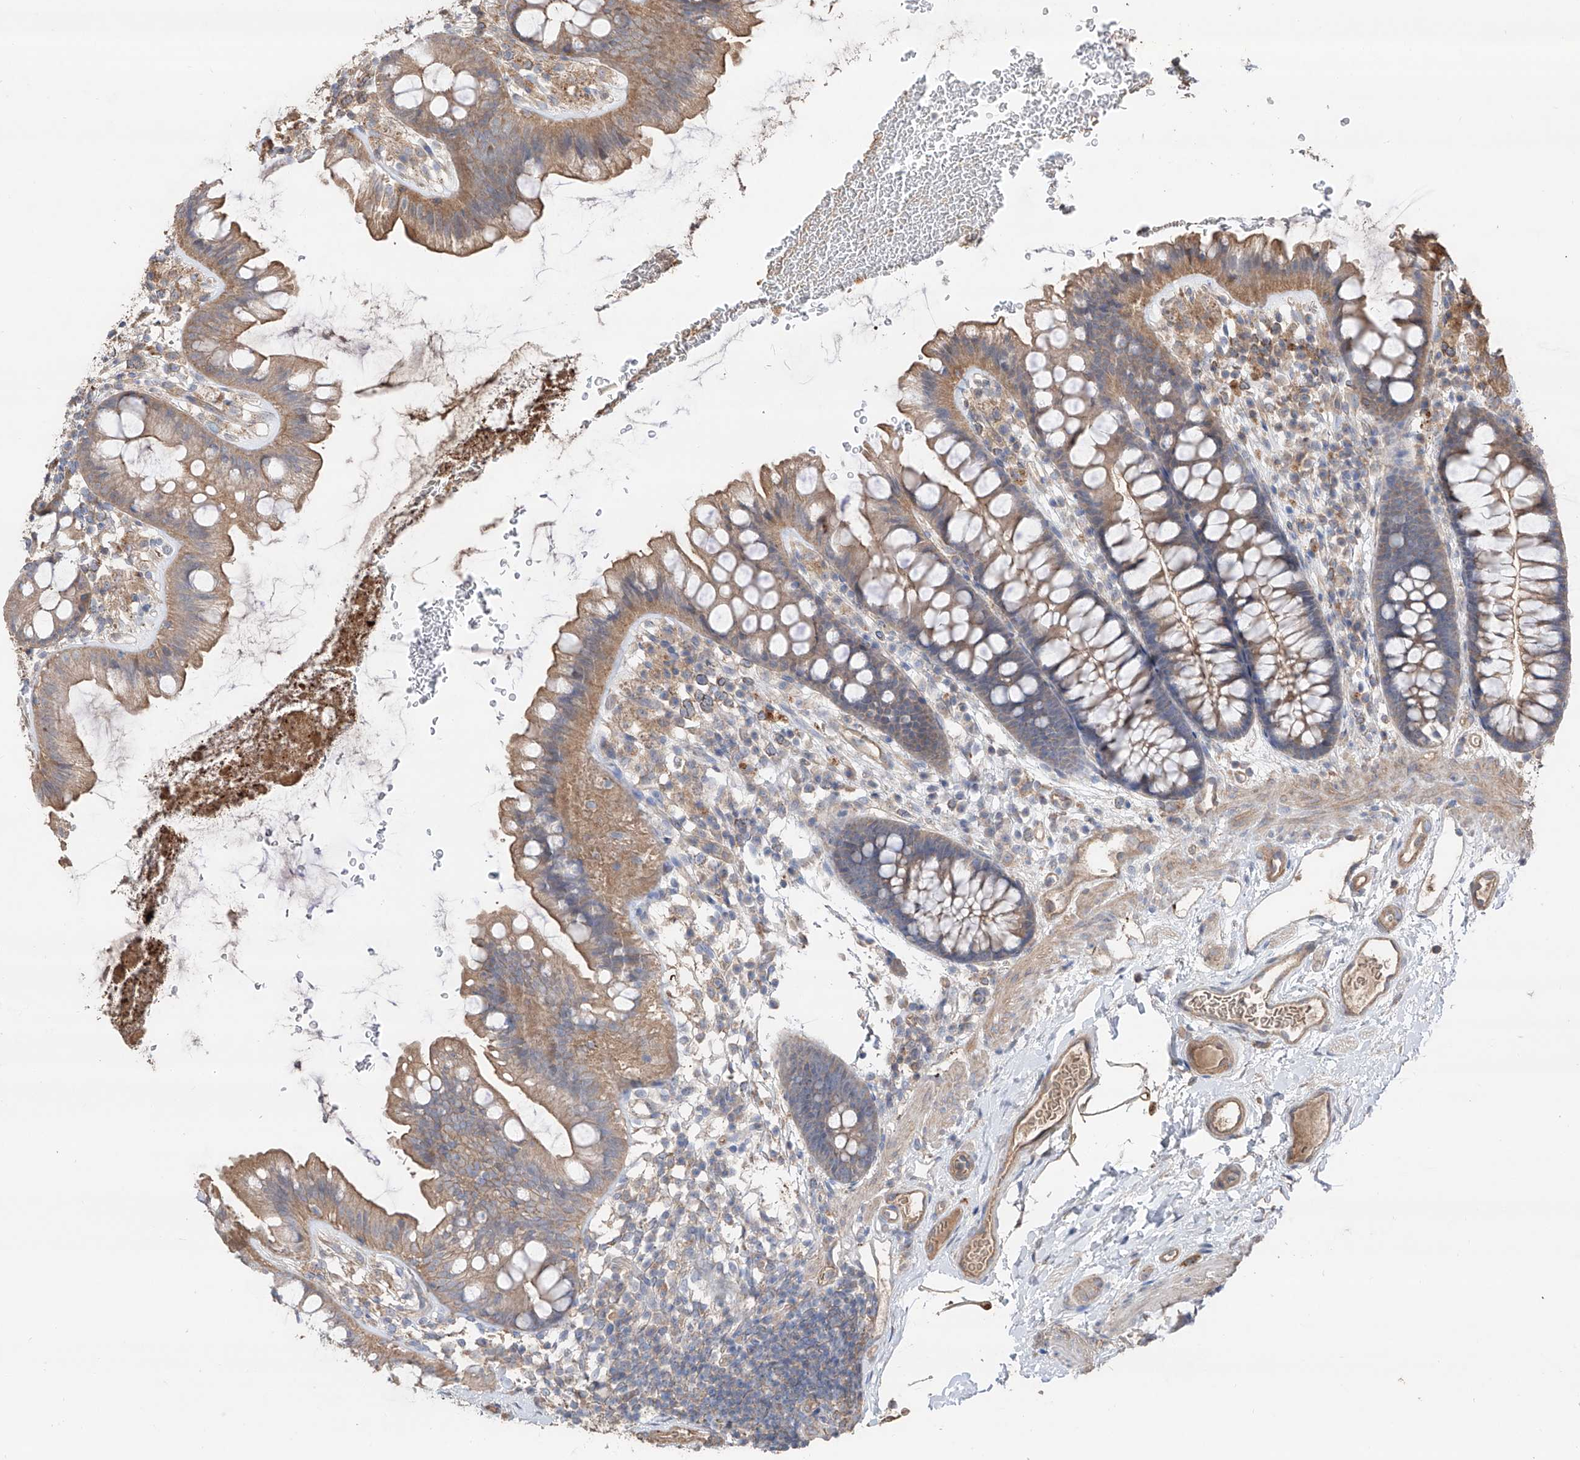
{"staining": {"intensity": "moderate", "quantity": ">75%", "location": "cytoplasmic/membranous"}, "tissue": "colon", "cell_type": "Endothelial cells", "image_type": "normal", "snomed": [{"axis": "morphology", "description": "Normal tissue, NOS"}, {"axis": "topography", "description": "Colon"}], "caption": "An image of colon stained for a protein shows moderate cytoplasmic/membranous brown staining in endothelial cells.", "gene": "EDN1", "patient": {"sex": "female", "age": 62}}